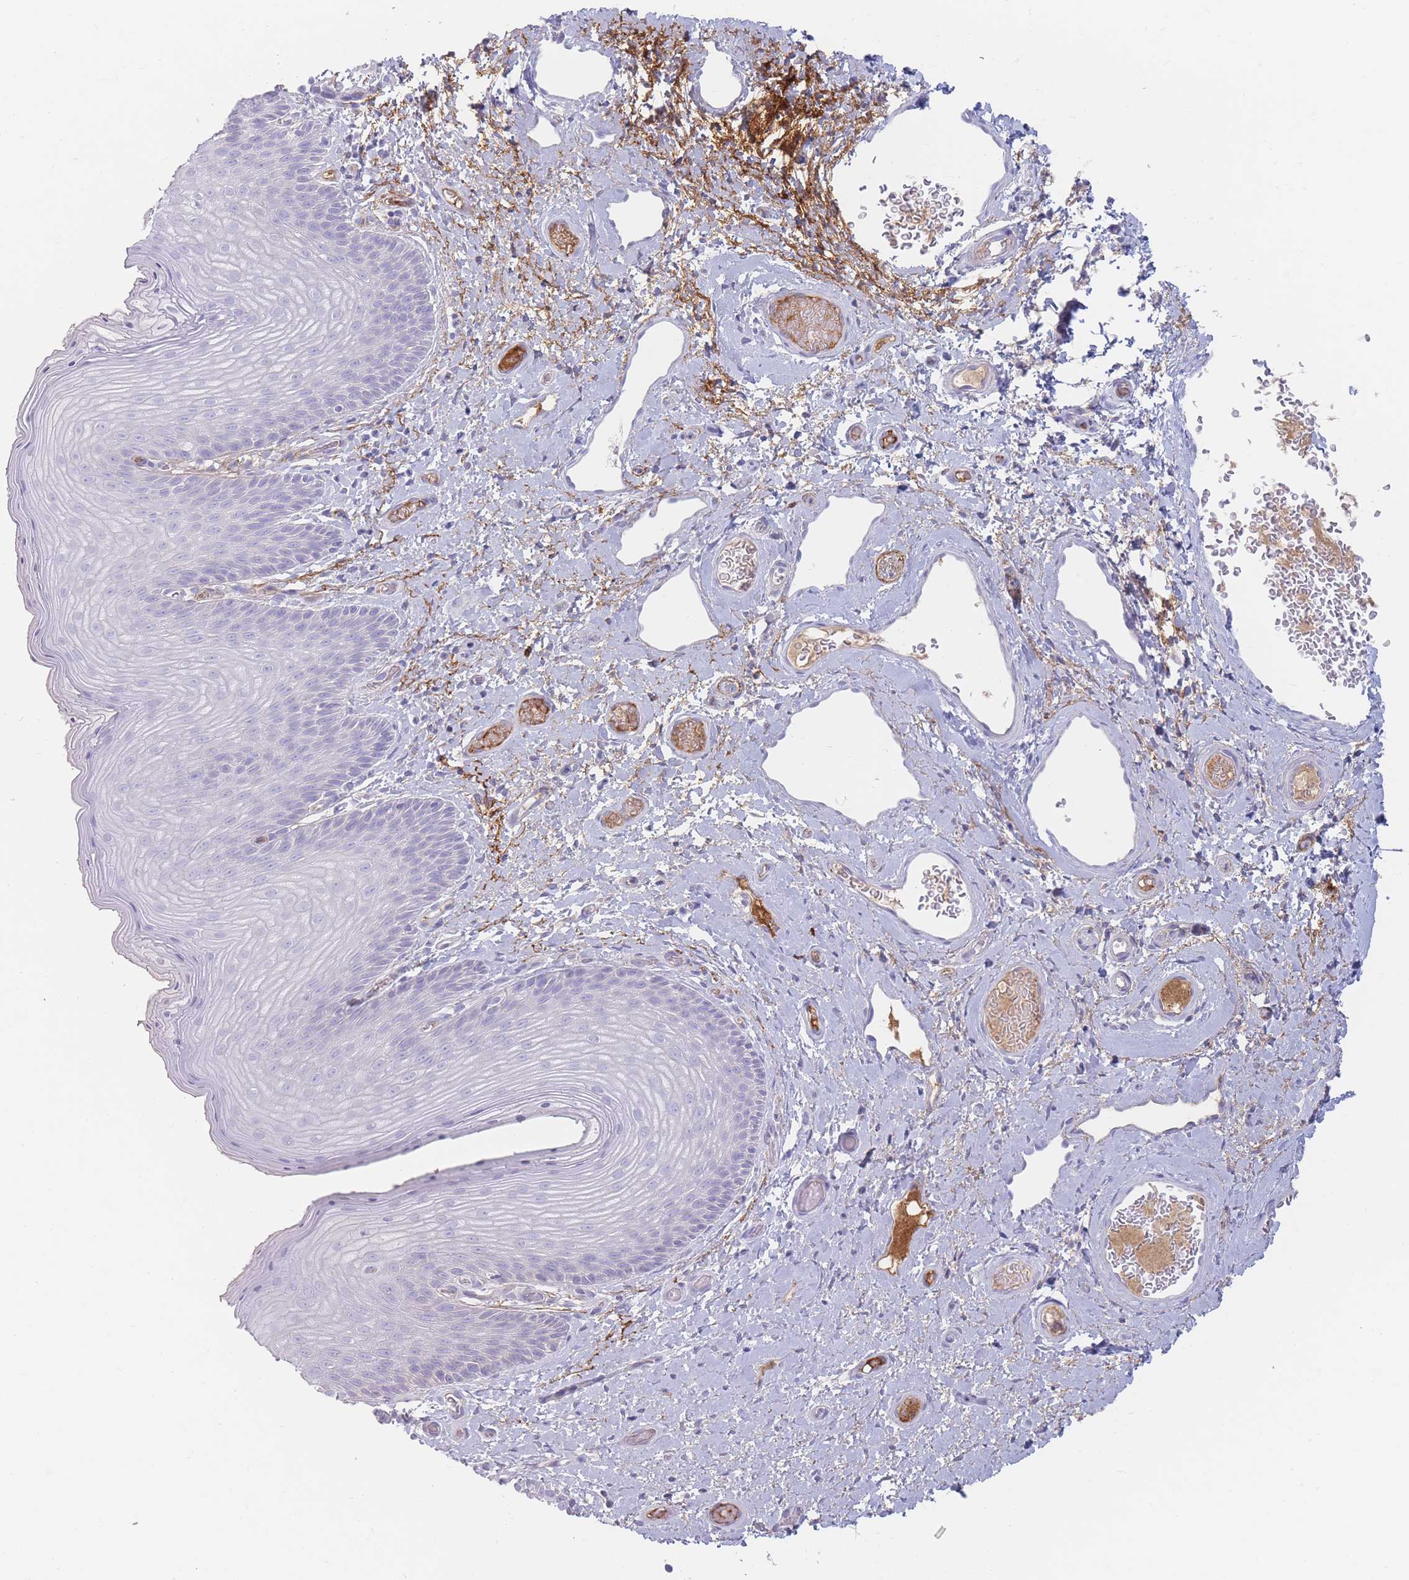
{"staining": {"intensity": "negative", "quantity": "none", "location": "none"}, "tissue": "skin", "cell_type": "Epidermal cells", "image_type": "normal", "snomed": [{"axis": "morphology", "description": "Normal tissue, NOS"}, {"axis": "topography", "description": "Anal"}], "caption": "Epidermal cells show no significant positivity in normal skin. (DAB (3,3'-diaminobenzidine) immunohistochemistry visualized using brightfield microscopy, high magnification).", "gene": "PRG4", "patient": {"sex": "female", "age": 40}}